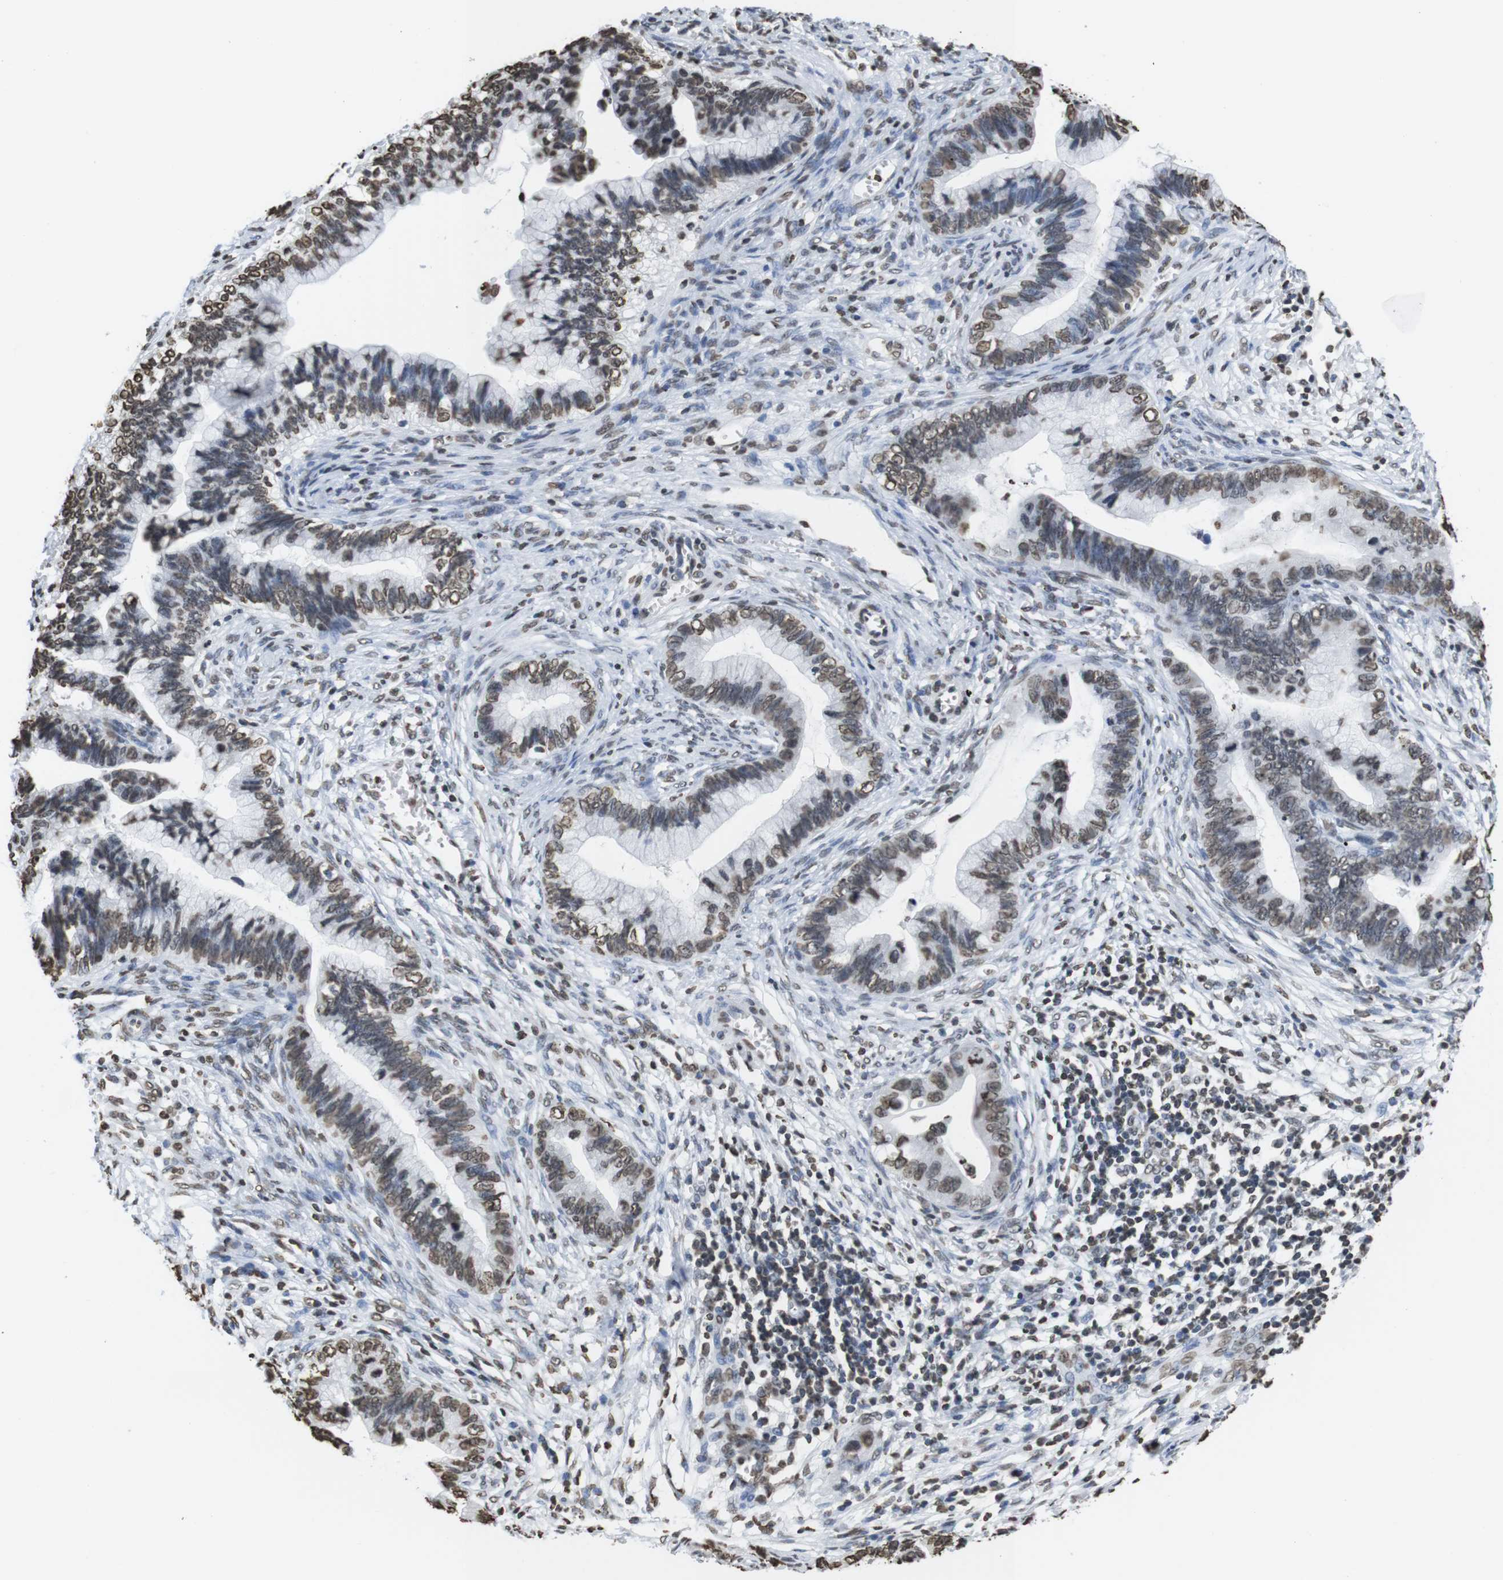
{"staining": {"intensity": "moderate", "quantity": "25%-75%", "location": "nuclear"}, "tissue": "cervical cancer", "cell_type": "Tumor cells", "image_type": "cancer", "snomed": [{"axis": "morphology", "description": "Adenocarcinoma, NOS"}, {"axis": "topography", "description": "Cervix"}], "caption": "Tumor cells display medium levels of moderate nuclear positivity in about 25%-75% of cells in human cervical cancer. (DAB (3,3'-diaminobenzidine) IHC, brown staining for protein, blue staining for nuclei).", "gene": "BSX", "patient": {"sex": "female", "age": 44}}